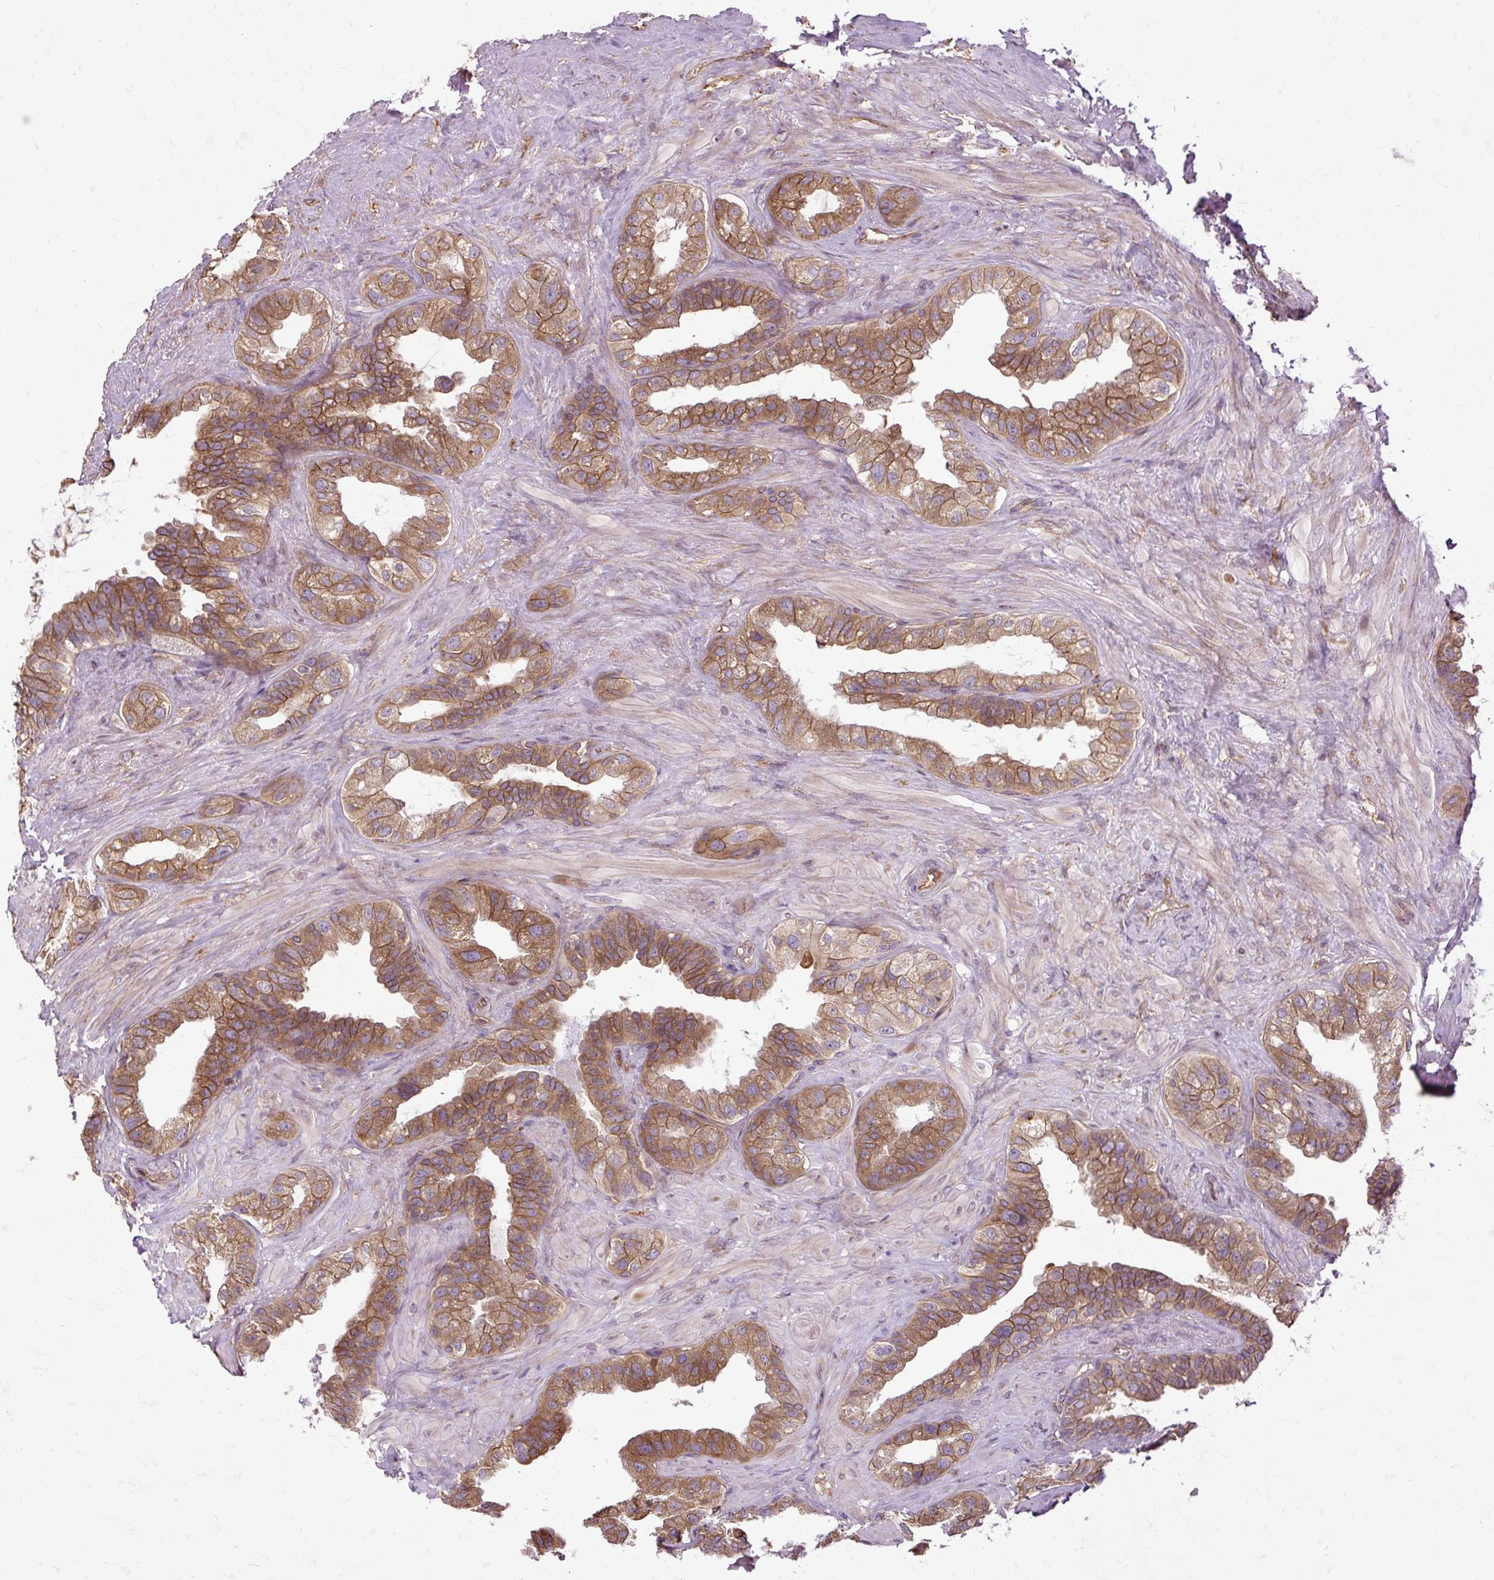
{"staining": {"intensity": "moderate", "quantity": ">75%", "location": "cytoplasmic/membranous"}, "tissue": "seminal vesicle", "cell_type": "Glandular cells", "image_type": "normal", "snomed": [{"axis": "morphology", "description": "Normal tissue, NOS"}, {"axis": "topography", "description": "Seminal veicle"}, {"axis": "topography", "description": "Peripheral nerve tissue"}], "caption": "About >75% of glandular cells in unremarkable seminal vesicle demonstrate moderate cytoplasmic/membranous protein positivity as visualized by brown immunohistochemical staining.", "gene": "CCDC93", "patient": {"sex": "male", "age": 76}}